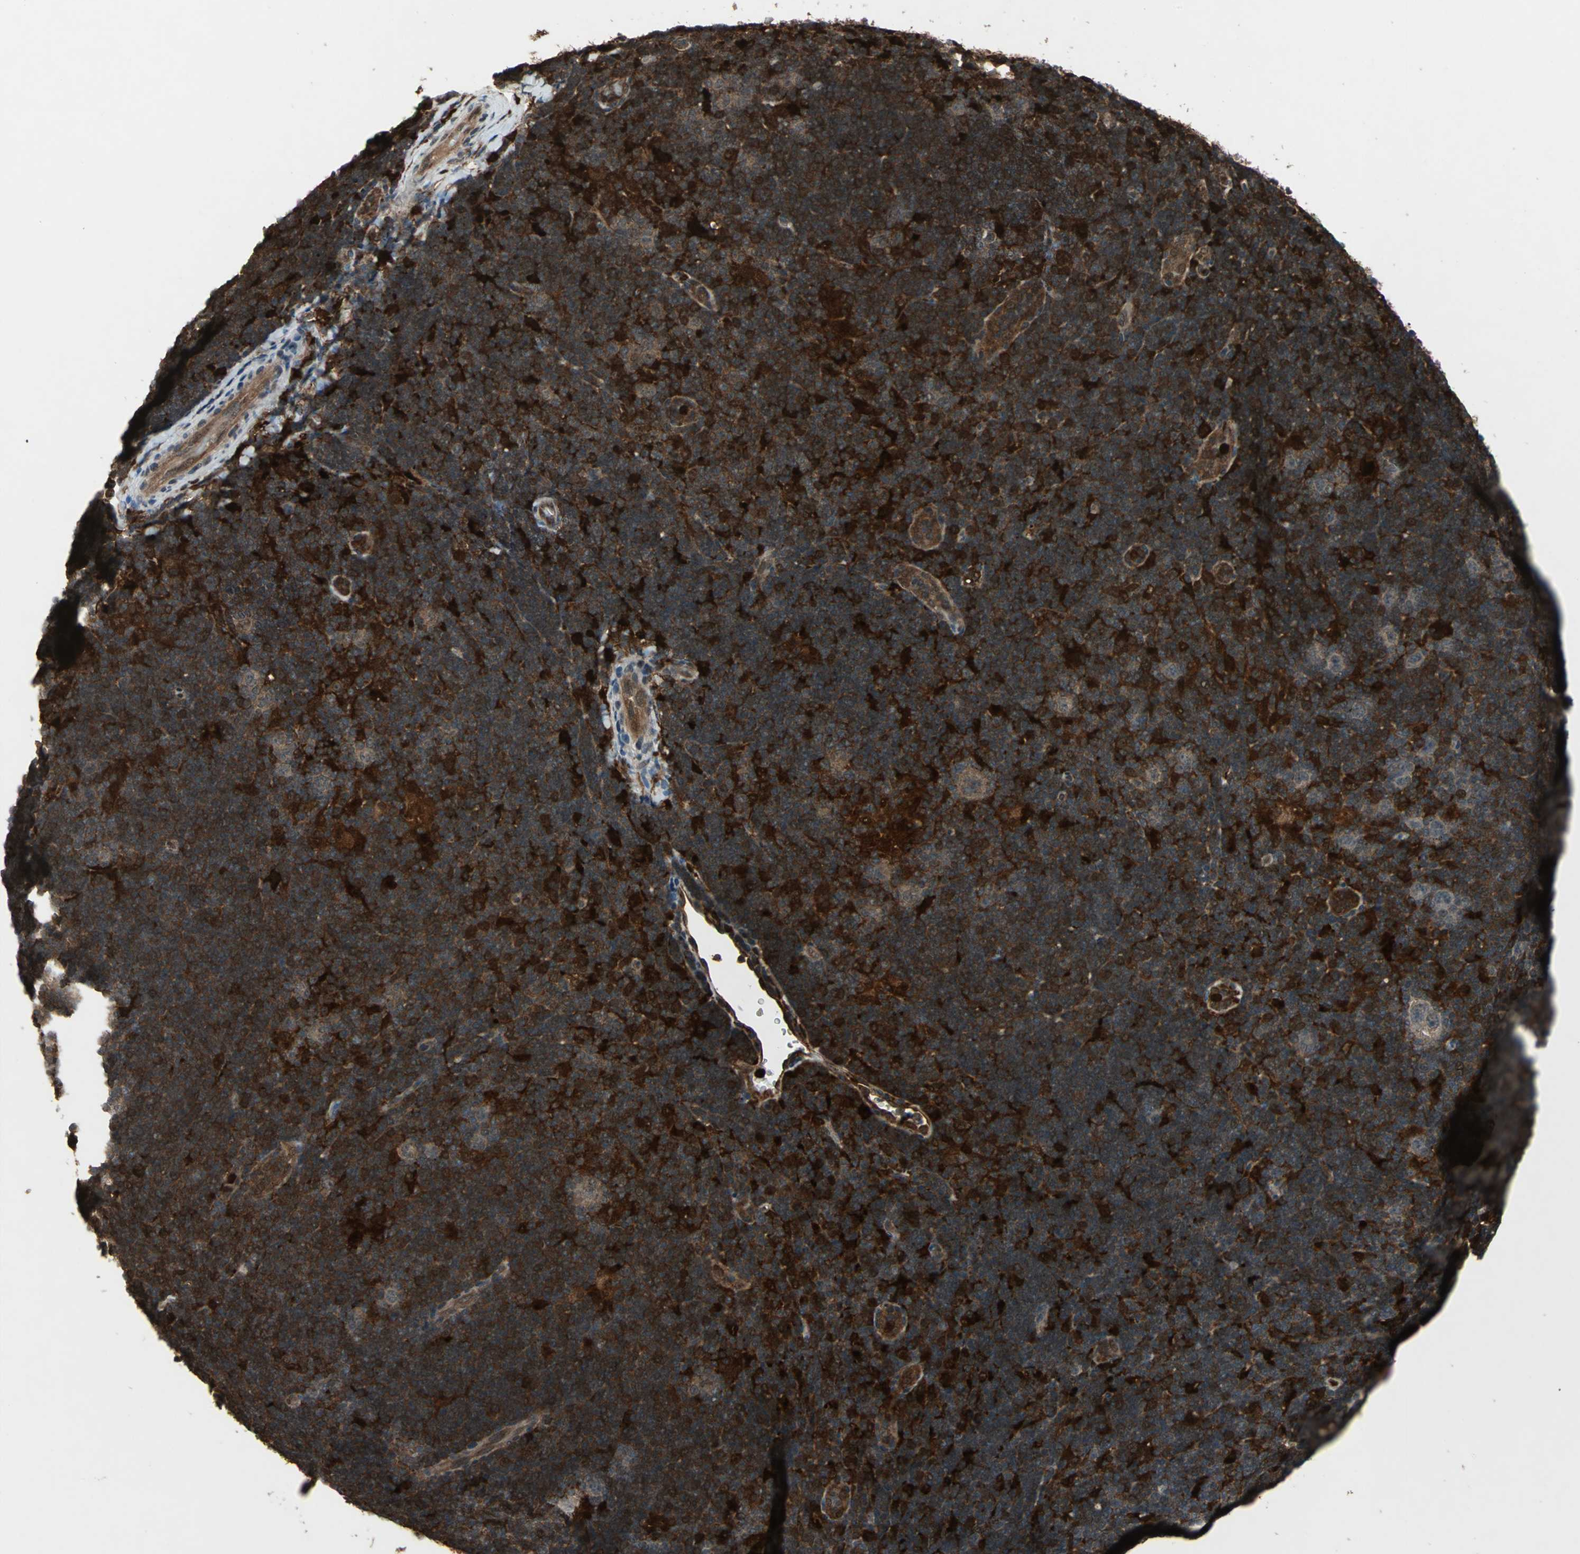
{"staining": {"intensity": "strong", "quantity": ">75%", "location": "cytoplasmic/membranous,nuclear"}, "tissue": "lymphoma", "cell_type": "Tumor cells", "image_type": "cancer", "snomed": [{"axis": "morphology", "description": "Hodgkin's disease, NOS"}, {"axis": "topography", "description": "Lymph node"}], "caption": "Protein expression analysis of Hodgkin's disease displays strong cytoplasmic/membranous and nuclear expression in approximately >75% of tumor cells.", "gene": "PYCARD", "patient": {"sex": "female", "age": 57}}